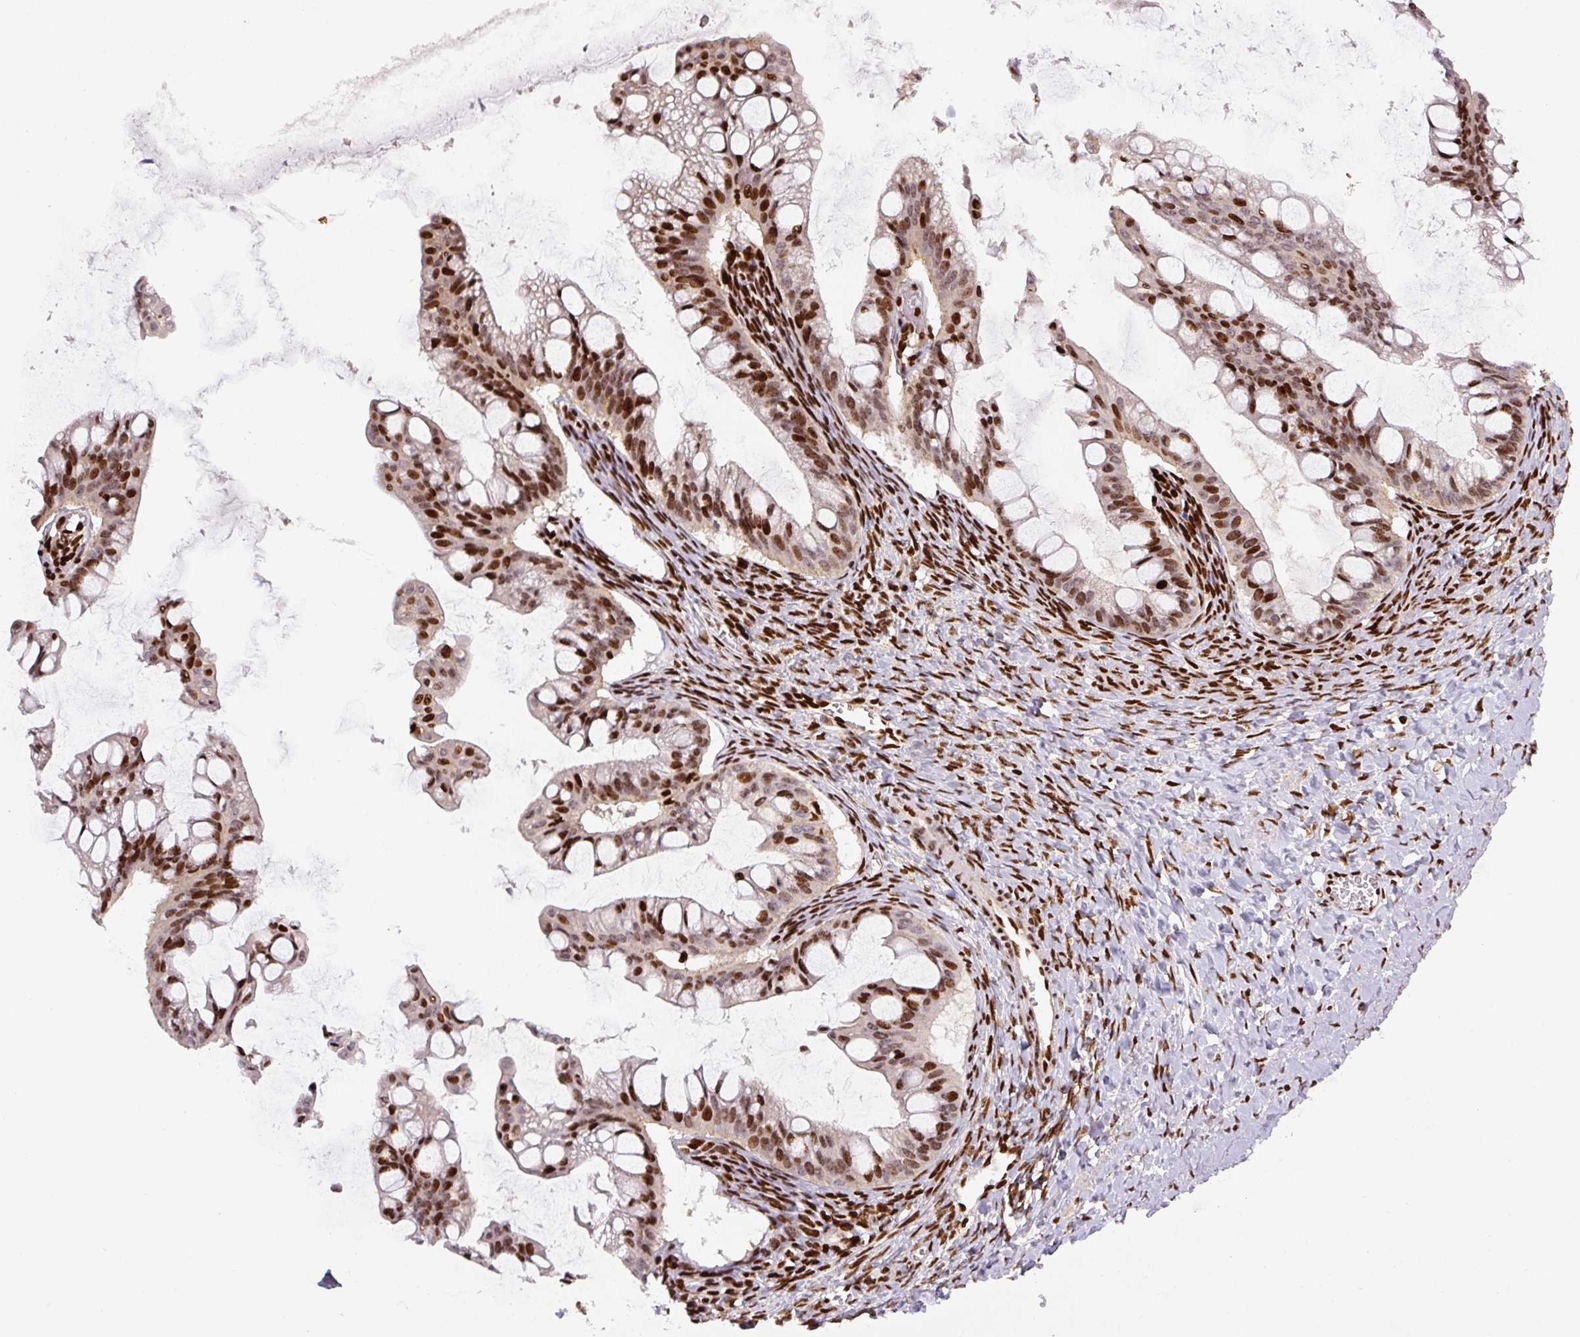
{"staining": {"intensity": "strong", "quantity": ">75%", "location": "nuclear"}, "tissue": "ovarian cancer", "cell_type": "Tumor cells", "image_type": "cancer", "snomed": [{"axis": "morphology", "description": "Cystadenocarcinoma, mucinous, NOS"}, {"axis": "topography", "description": "Ovary"}], "caption": "Strong nuclear staining is identified in about >75% of tumor cells in ovarian cancer.", "gene": "PYDC2", "patient": {"sex": "female", "age": 73}}